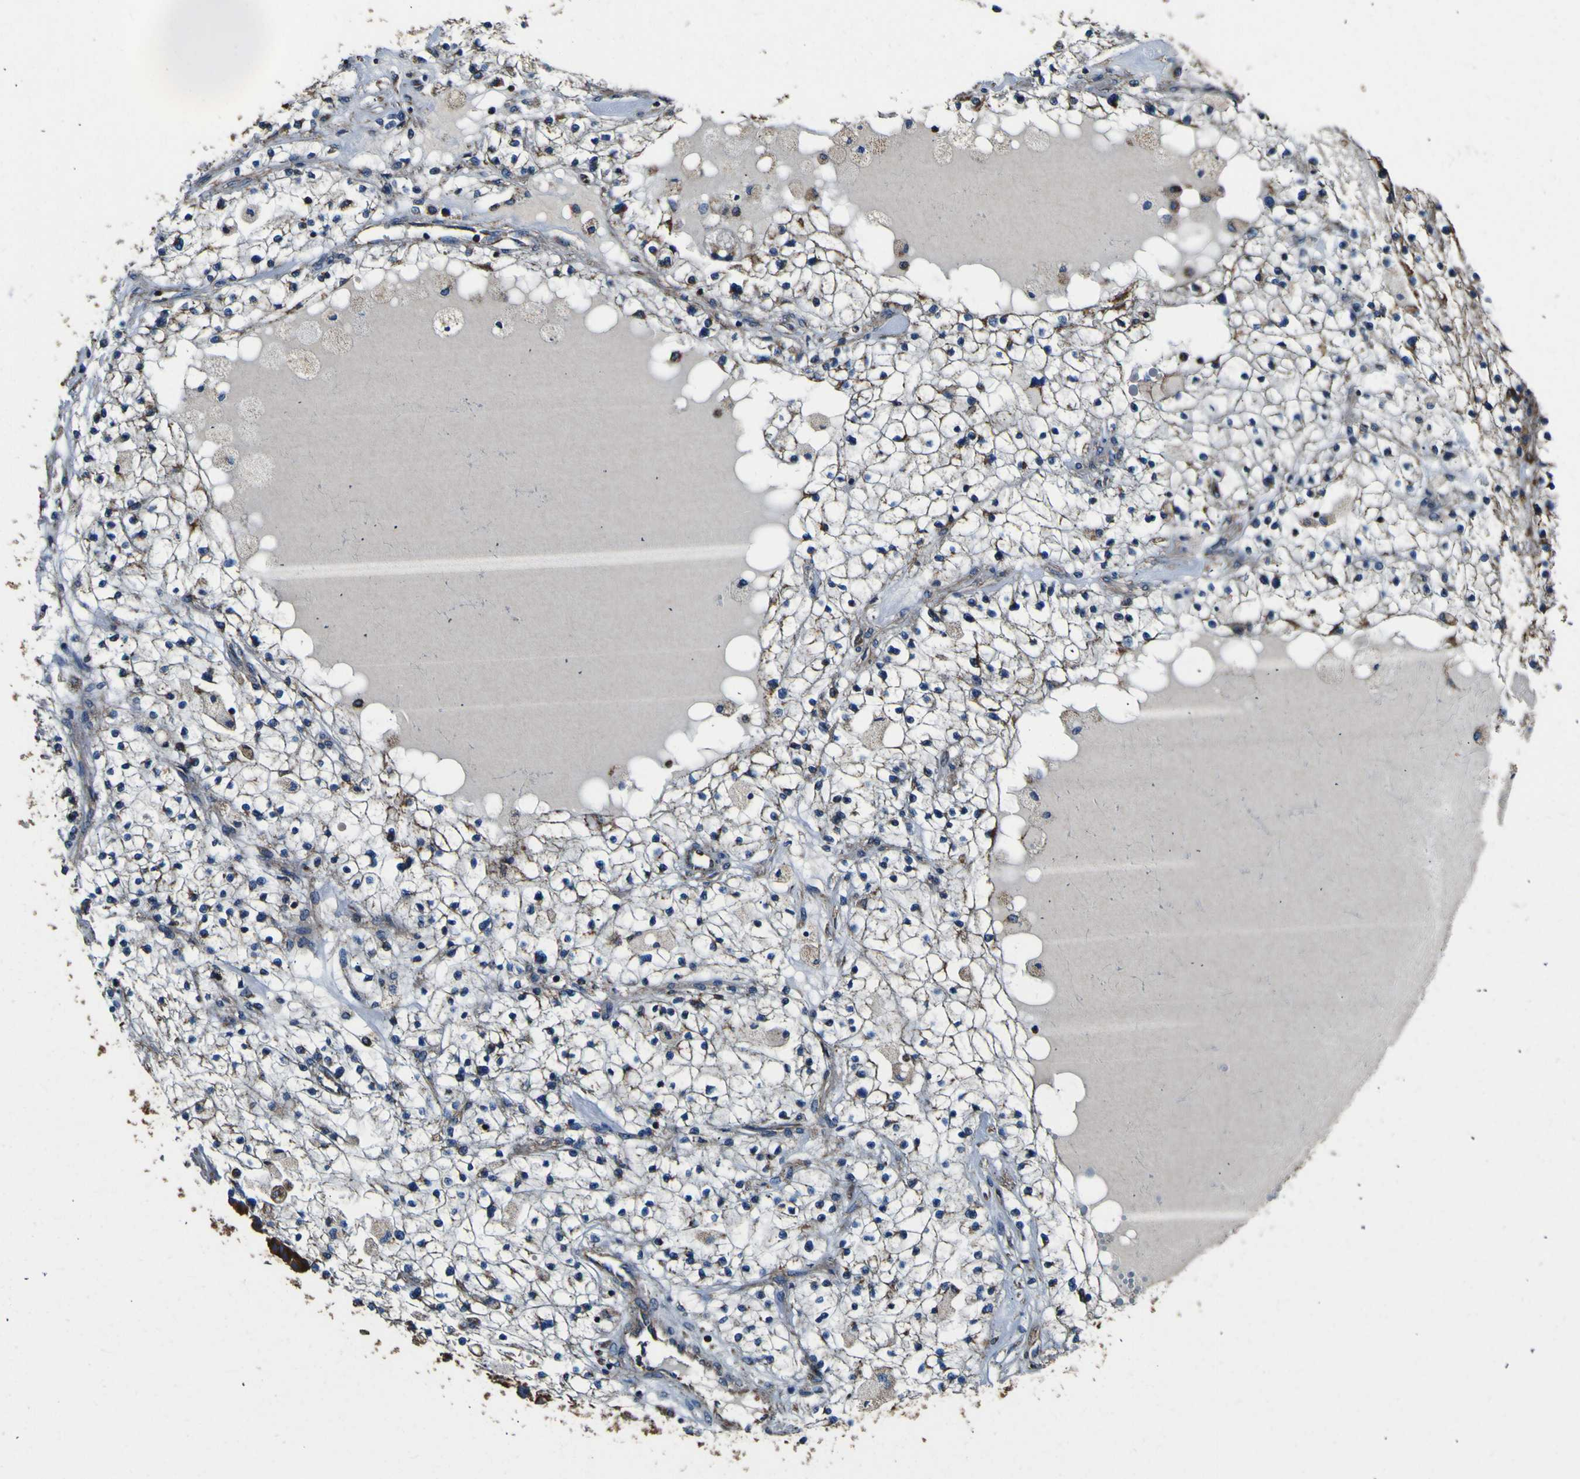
{"staining": {"intensity": "weak", "quantity": ">75%", "location": "cytoplasmic/membranous"}, "tissue": "renal cancer", "cell_type": "Tumor cells", "image_type": "cancer", "snomed": [{"axis": "morphology", "description": "Adenocarcinoma, NOS"}, {"axis": "topography", "description": "Kidney"}], "caption": "A photomicrograph showing weak cytoplasmic/membranous expression in about >75% of tumor cells in renal adenocarcinoma, as visualized by brown immunohistochemical staining.", "gene": "INPP5A", "patient": {"sex": "male", "age": 68}}